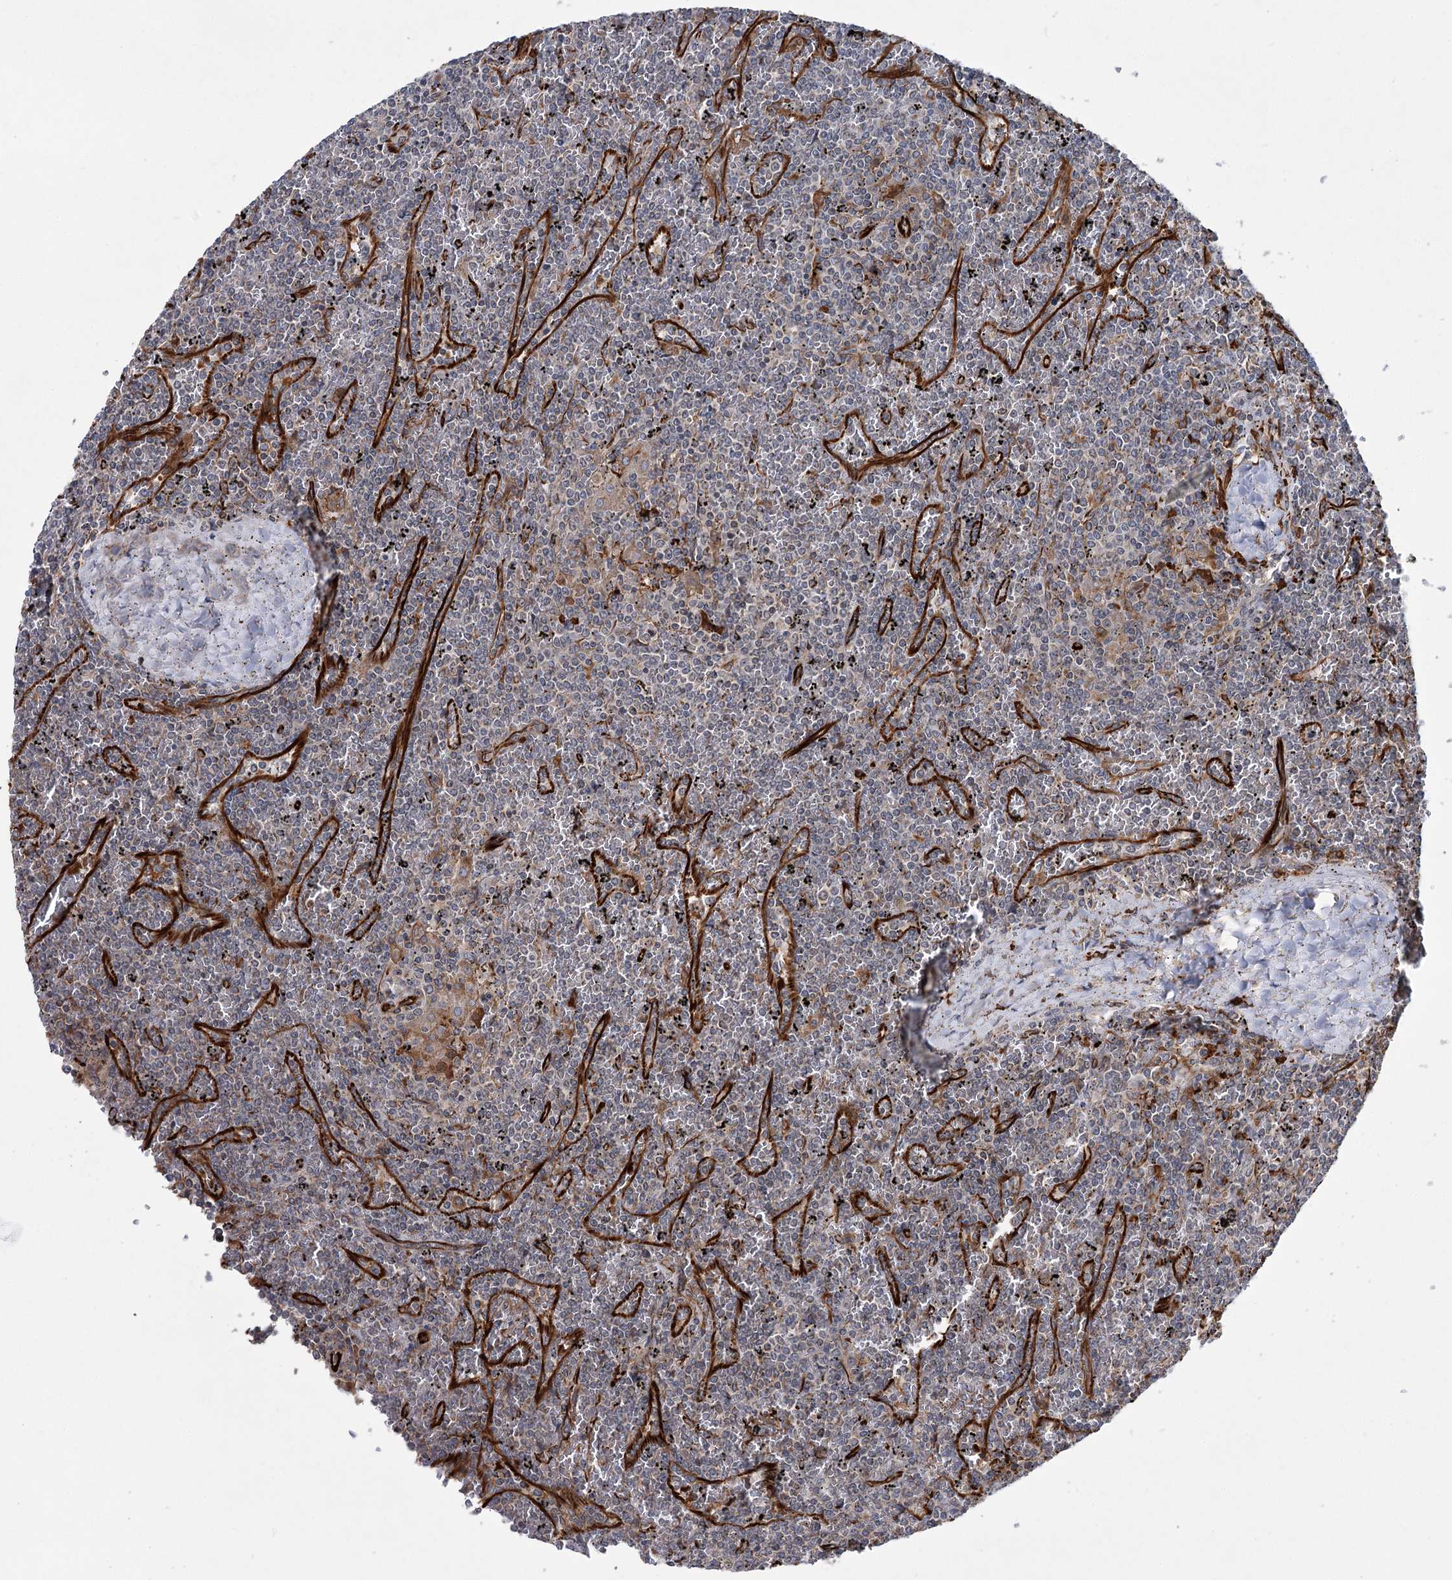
{"staining": {"intensity": "negative", "quantity": "none", "location": "none"}, "tissue": "lymphoma", "cell_type": "Tumor cells", "image_type": "cancer", "snomed": [{"axis": "morphology", "description": "Malignant lymphoma, non-Hodgkin's type, Low grade"}, {"axis": "topography", "description": "Spleen"}], "caption": "DAB immunohistochemical staining of low-grade malignant lymphoma, non-Hodgkin's type displays no significant expression in tumor cells. Brightfield microscopy of IHC stained with DAB (brown) and hematoxylin (blue), captured at high magnification.", "gene": "DPEP2", "patient": {"sex": "female", "age": 19}}